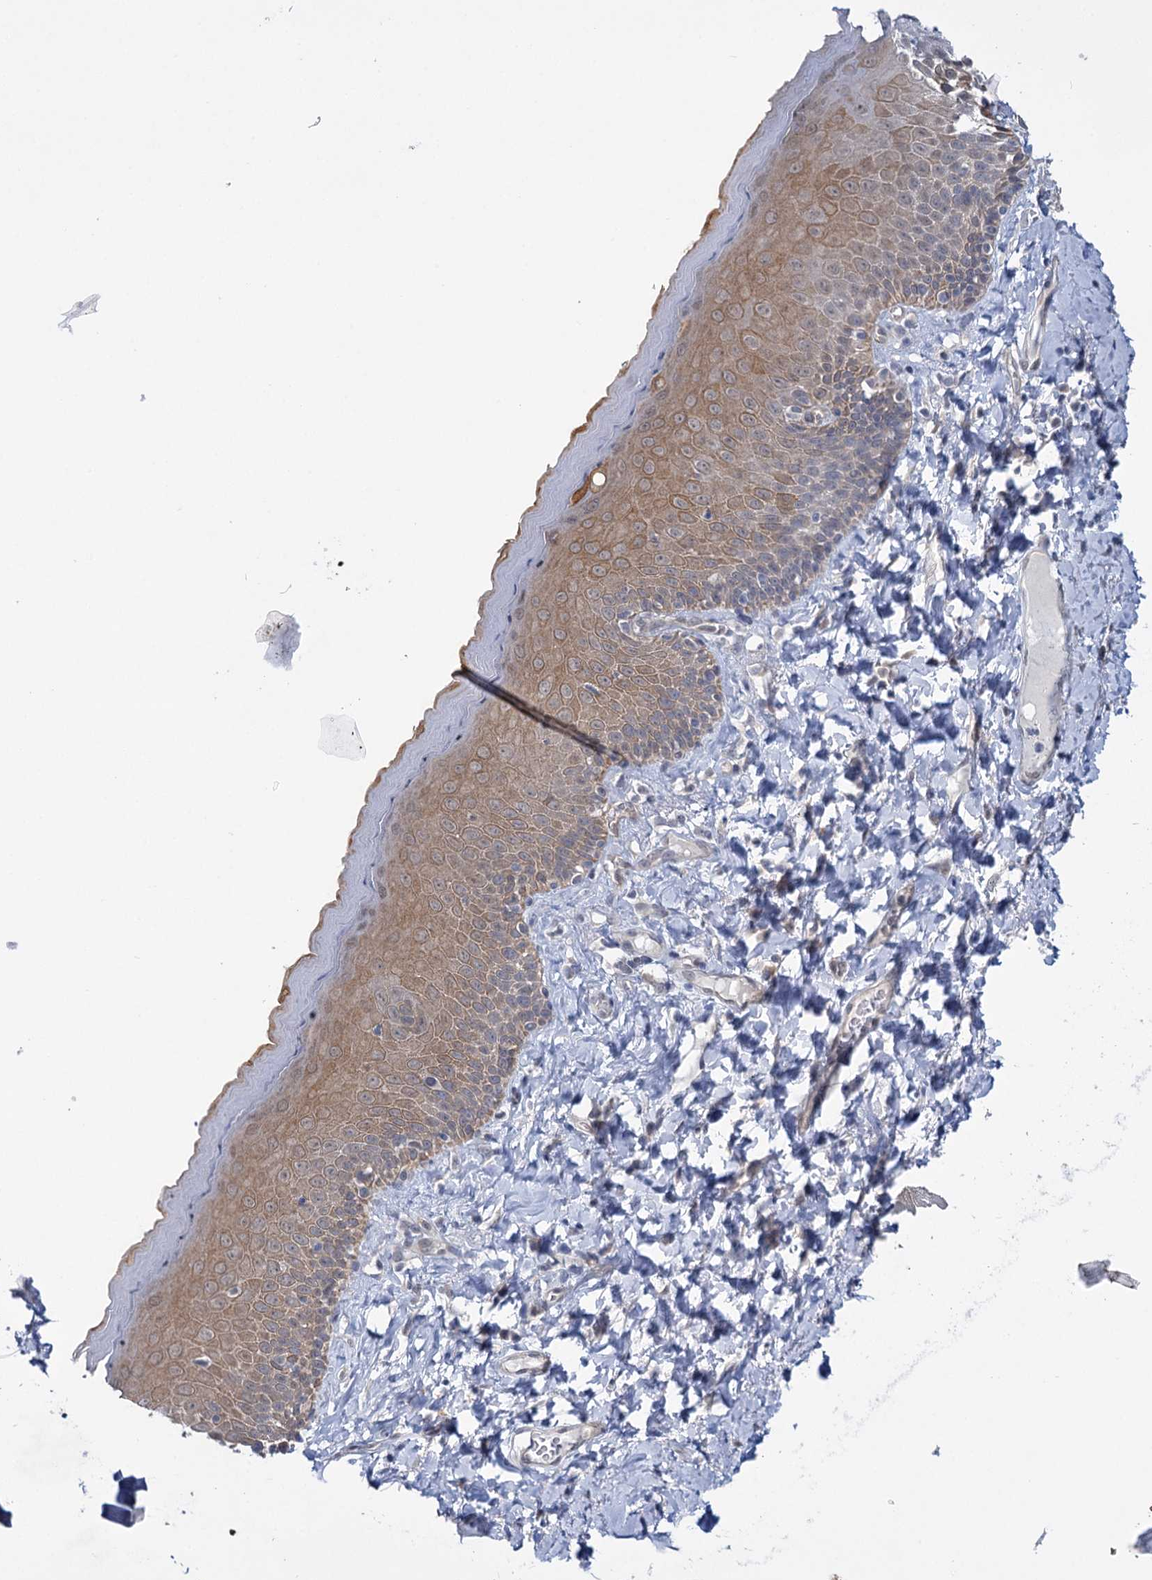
{"staining": {"intensity": "moderate", "quantity": "25%-75%", "location": "cytoplasmic/membranous,nuclear"}, "tissue": "skin", "cell_type": "Epidermal cells", "image_type": "normal", "snomed": [{"axis": "morphology", "description": "Normal tissue, NOS"}, {"axis": "topography", "description": "Anal"}], "caption": "A brown stain labels moderate cytoplasmic/membranous,nuclear positivity of a protein in epidermal cells of unremarkable skin.", "gene": "MBLAC2", "patient": {"sex": "male", "age": 69}}